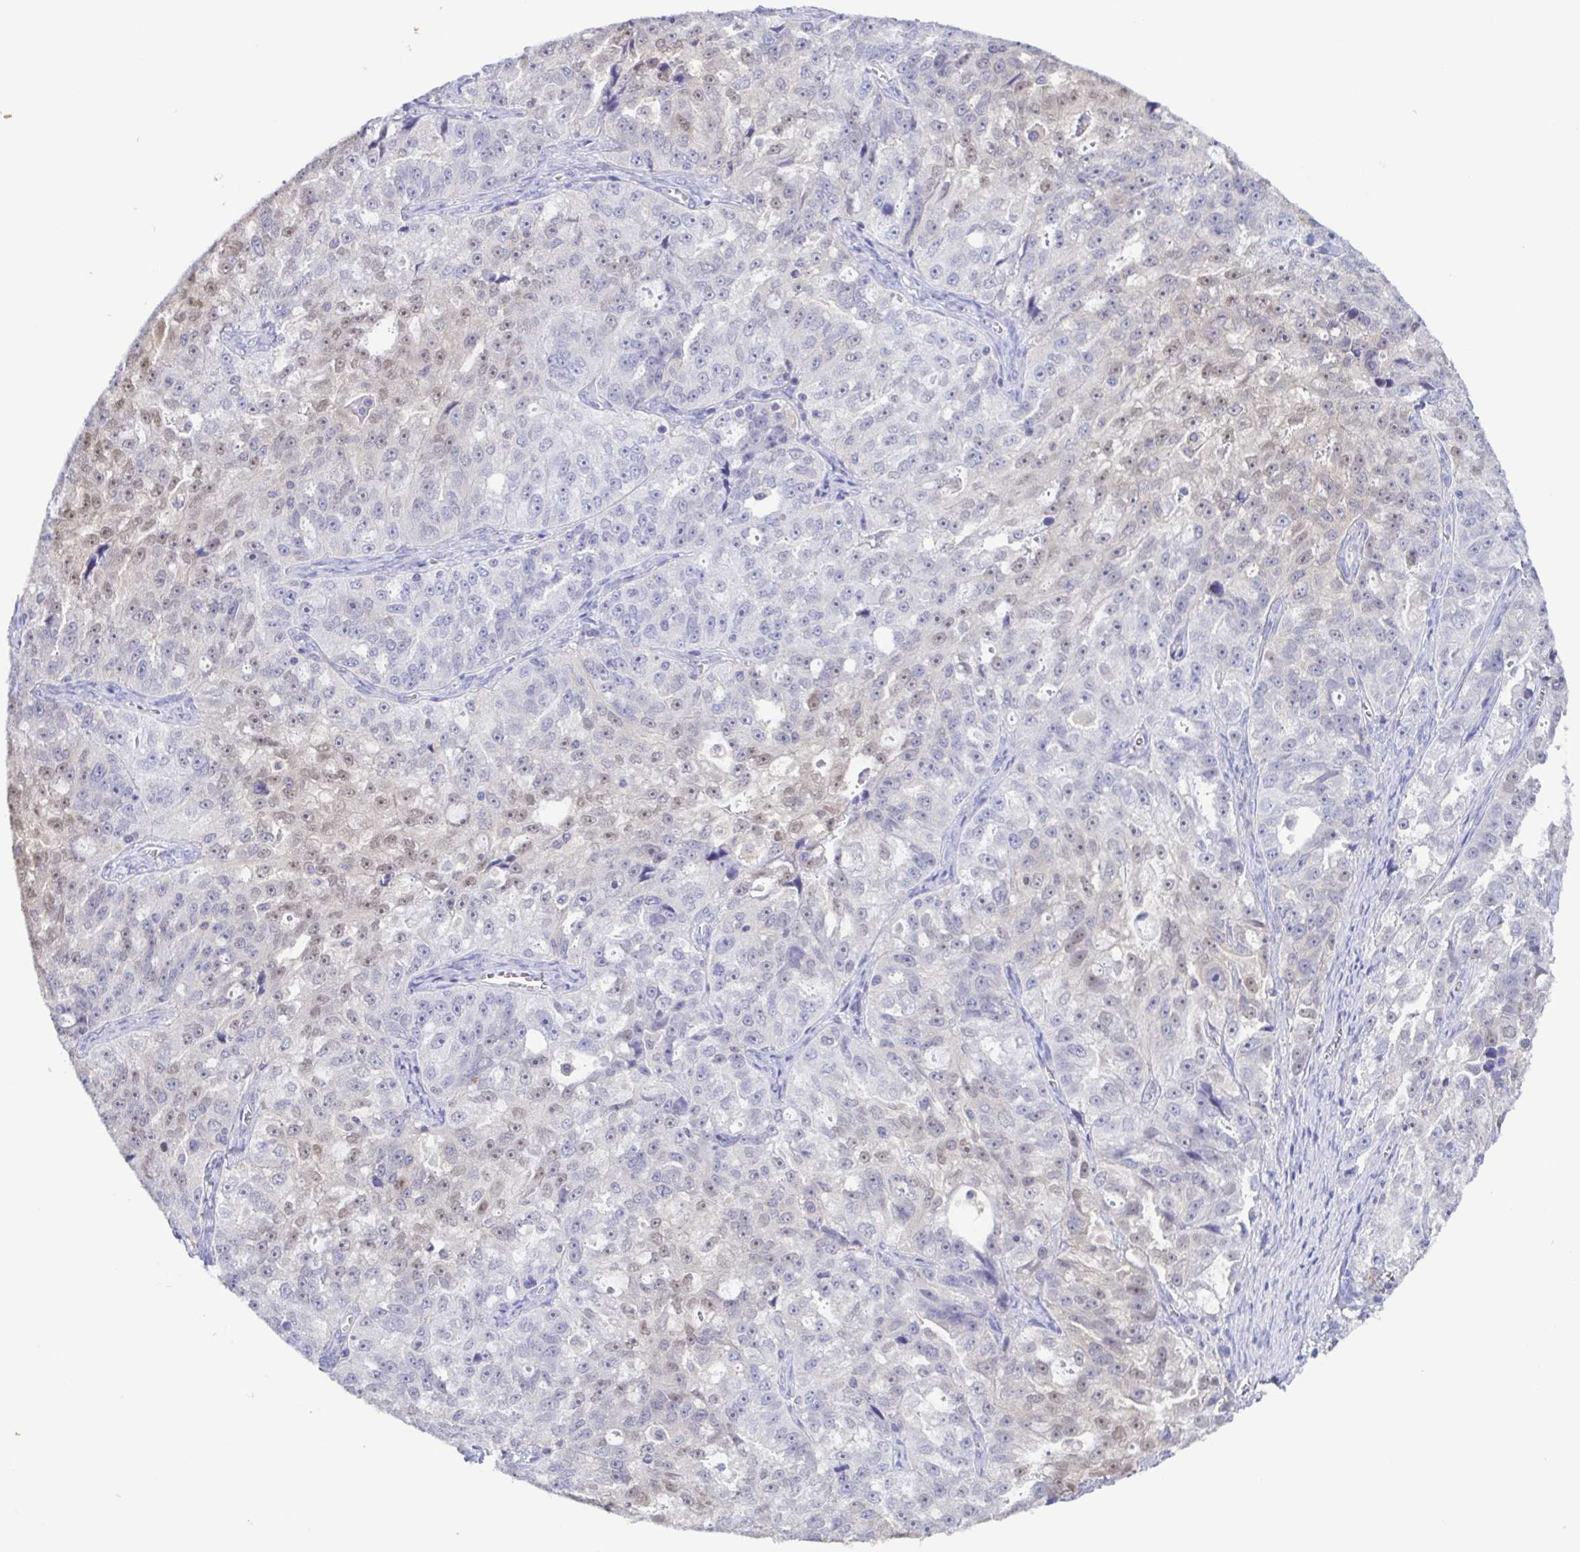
{"staining": {"intensity": "weak", "quantity": "<25%", "location": "nuclear"}, "tissue": "ovarian cancer", "cell_type": "Tumor cells", "image_type": "cancer", "snomed": [{"axis": "morphology", "description": "Cystadenocarcinoma, serous, NOS"}, {"axis": "topography", "description": "Ovary"}], "caption": "There is no significant staining in tumor cells of ovarian cancer (serous cystadenocarcinoma).", "gene": "LDHC", "patient": {"sex": "female", "age": 51}}